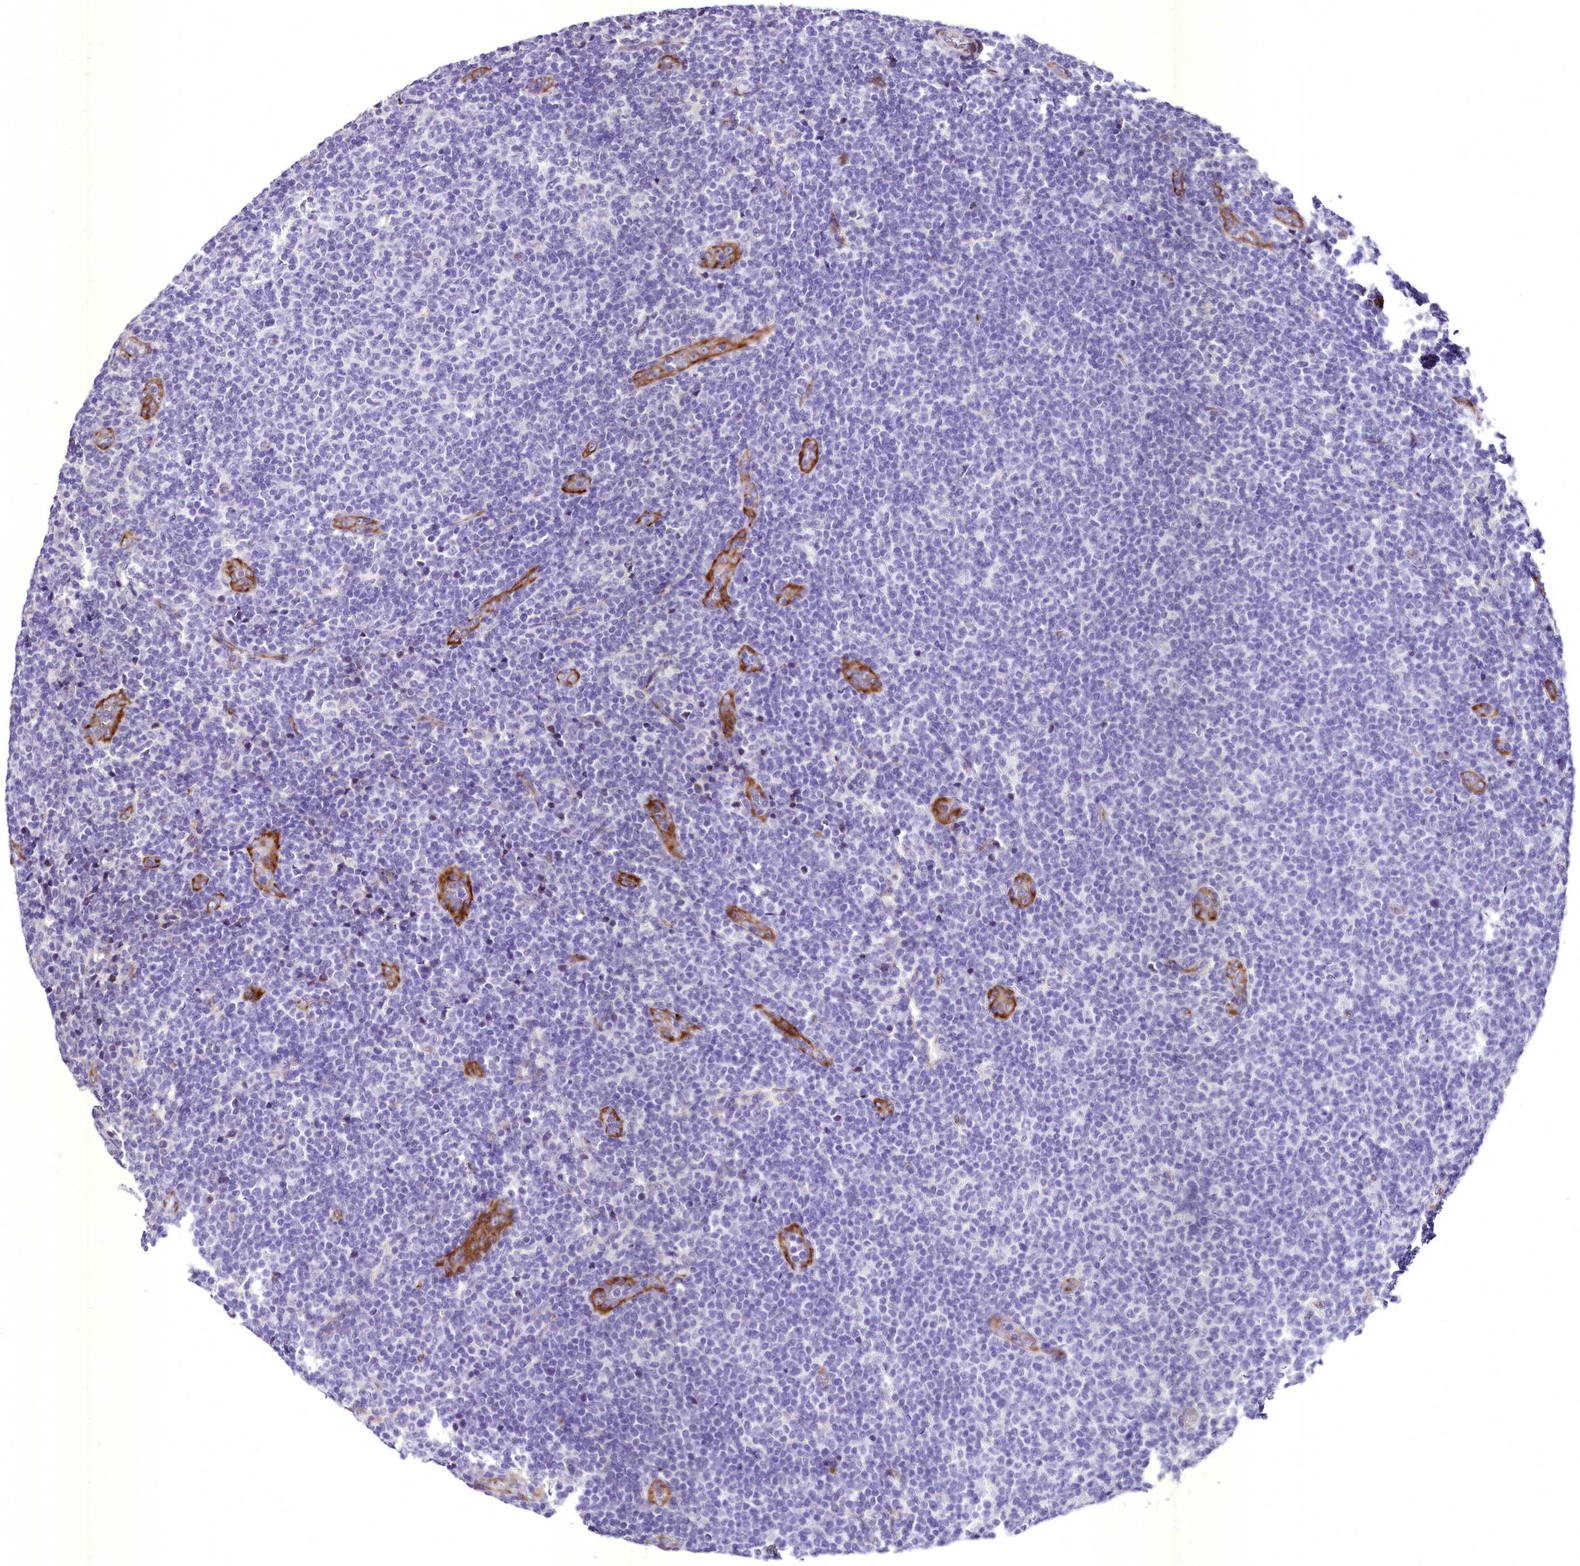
{"staining": {"intensity": "negative", "quantity": "none", "location": "none"}, "tissue": "lymphoma", "cell_type": "Tumor cells", "image_type": "cancer", "snomed": [{"axis": "morphology", "description": "Malignant lymphoma, non-Hodgkin's type, Low grade"}, {"axis": "topography", "description": "Lymph node"}], "caption": "This is an immunohistochemistry micrograph of lymphoma. There is no positivity in tumor cells.", "gene": "MS4A18", "patient": {"sex": "male", "age": 66}}